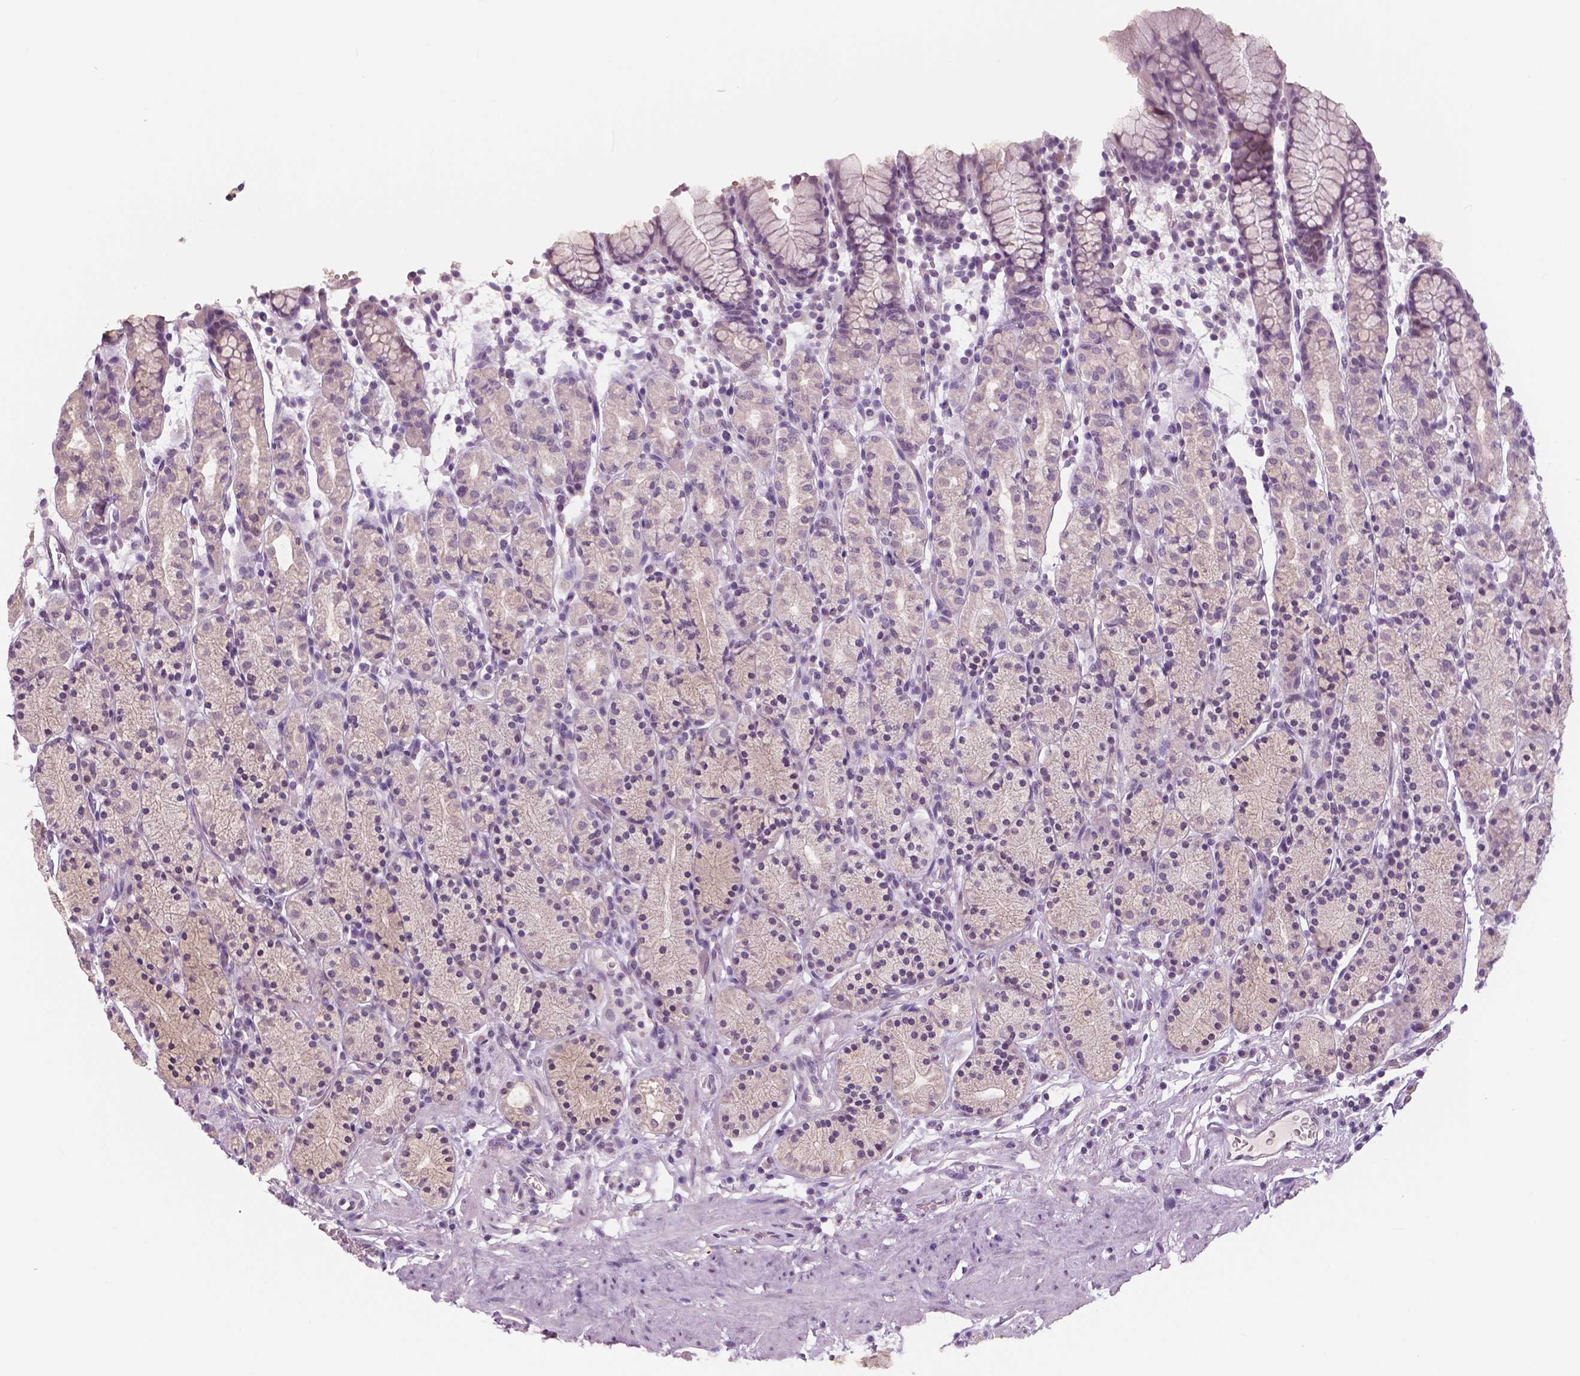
{"staining": {"intensity": "weak", "quantity": "25%-75%", "location": "cytoplasmic/membranous"}, "tissue": "stomach", "cell_type": "Glandular cells", "image_type": "normal", "snomed": [{"axis": "morphology", "description": "Normal tissue, NOS"}, {"axis": "topography", "description": "Stomach, upper"}, {"axis": "topography", "description": "Stomach"}], "caption": "A photomicrograph of human stomach stained for a protein demonstrates weak cytoplasmic/membranous brown staining in glandular cells. The staining was performed using DAB (3,3'-diaminobenzidine) to visualize the protein expression in brown, while the nuclei were stained in blue with hematoxylin (Magnification: 20x).", "gene": "NECAB1", "patient": {"sex": "male", "age": 62}}